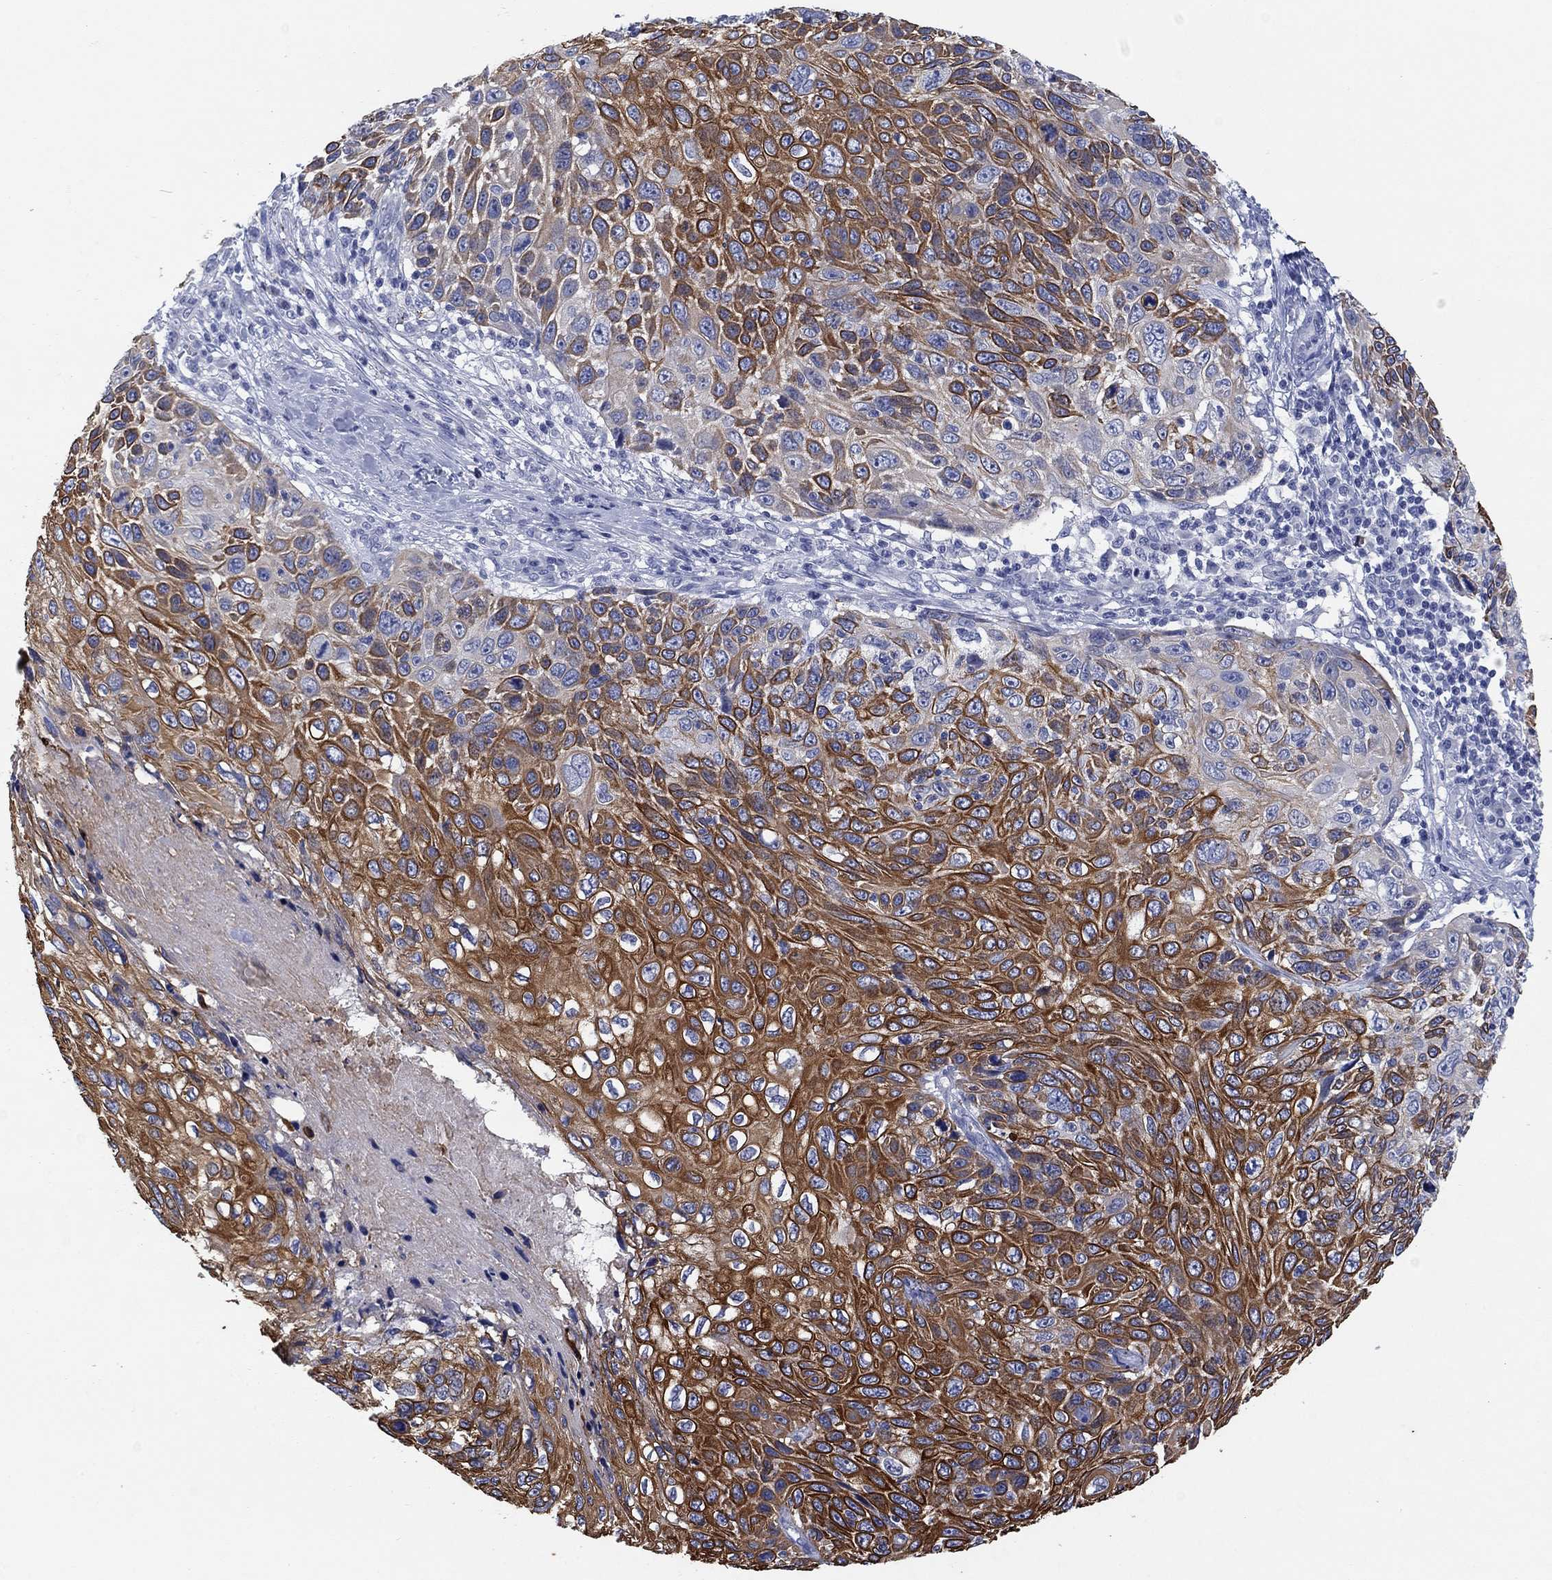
{"staining": {"intensity": "strong", "quantity": ">75%", "location": "cytoplasmic/membranous"}, "tissue": "skin cancer", "cell_type": "Tumor cells", "image_type": "cancer", "snomed": [{"axis": "morphology", "description": "Squamous cell carcinoma, NOS"}, {"axis": "topography", "description": "Skin"}], "caption": "IHC of skin squamous cell carcinoma reveals high levels of strong cytoplasmic/membranous expression in approximately >75% of tumor cells.", "gene": "CLUL1", "patient": {"sex": "male", "age": 92}}